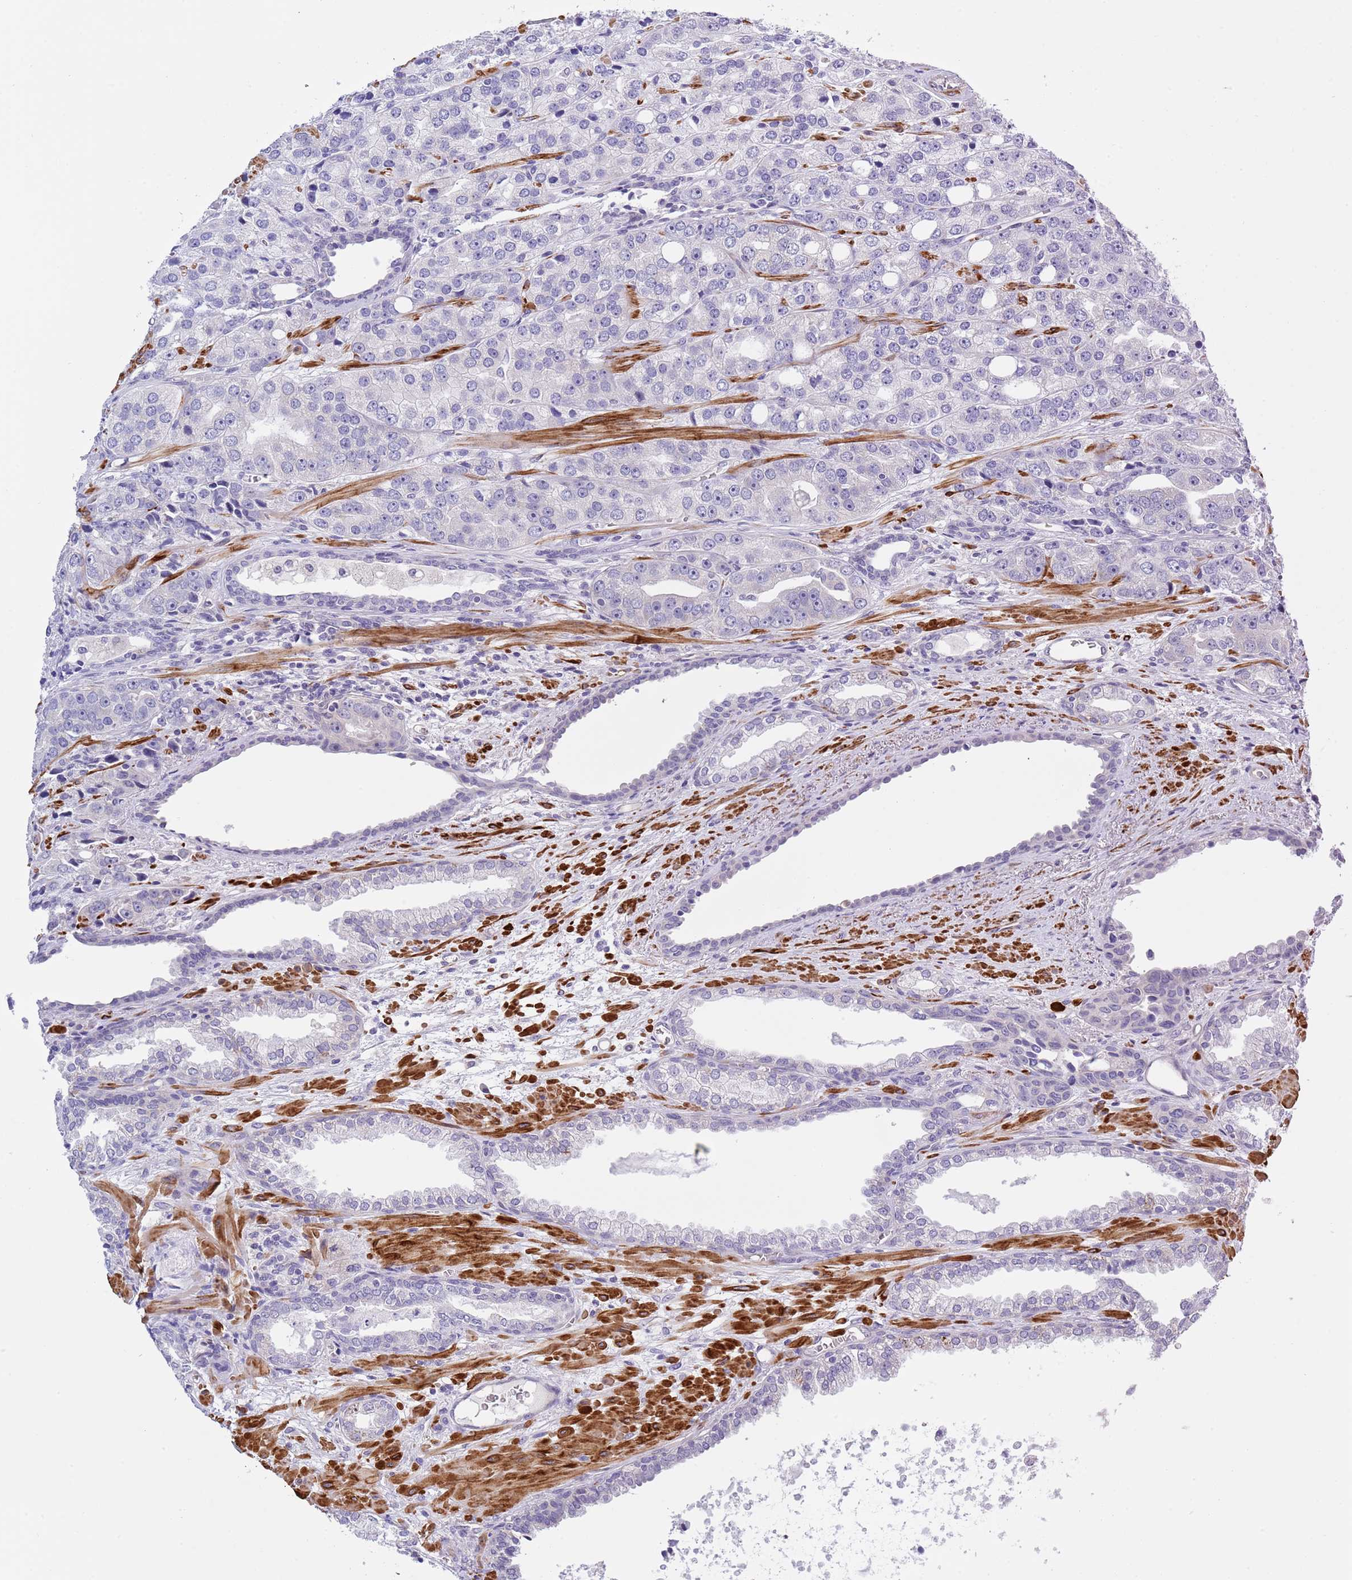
{"staining": {"intensity": "negative", "quantity": "none", "location": "none"}, "tissue": "prostate cancer", "cell_type": "Tumor cells", "image_type": "cancer", "snomed": [{"axis": "morphology", "description": "Adenocarcinoma, High grade"}, {"axis": "topography", "description": "Prostate"}], "caption": "Tumor cells are negative for protein expression in human prostate cancer (adenocarcinoma (high-grade)).", "gene": "NET1", "patient": {"sex": "male", "age": 71}}